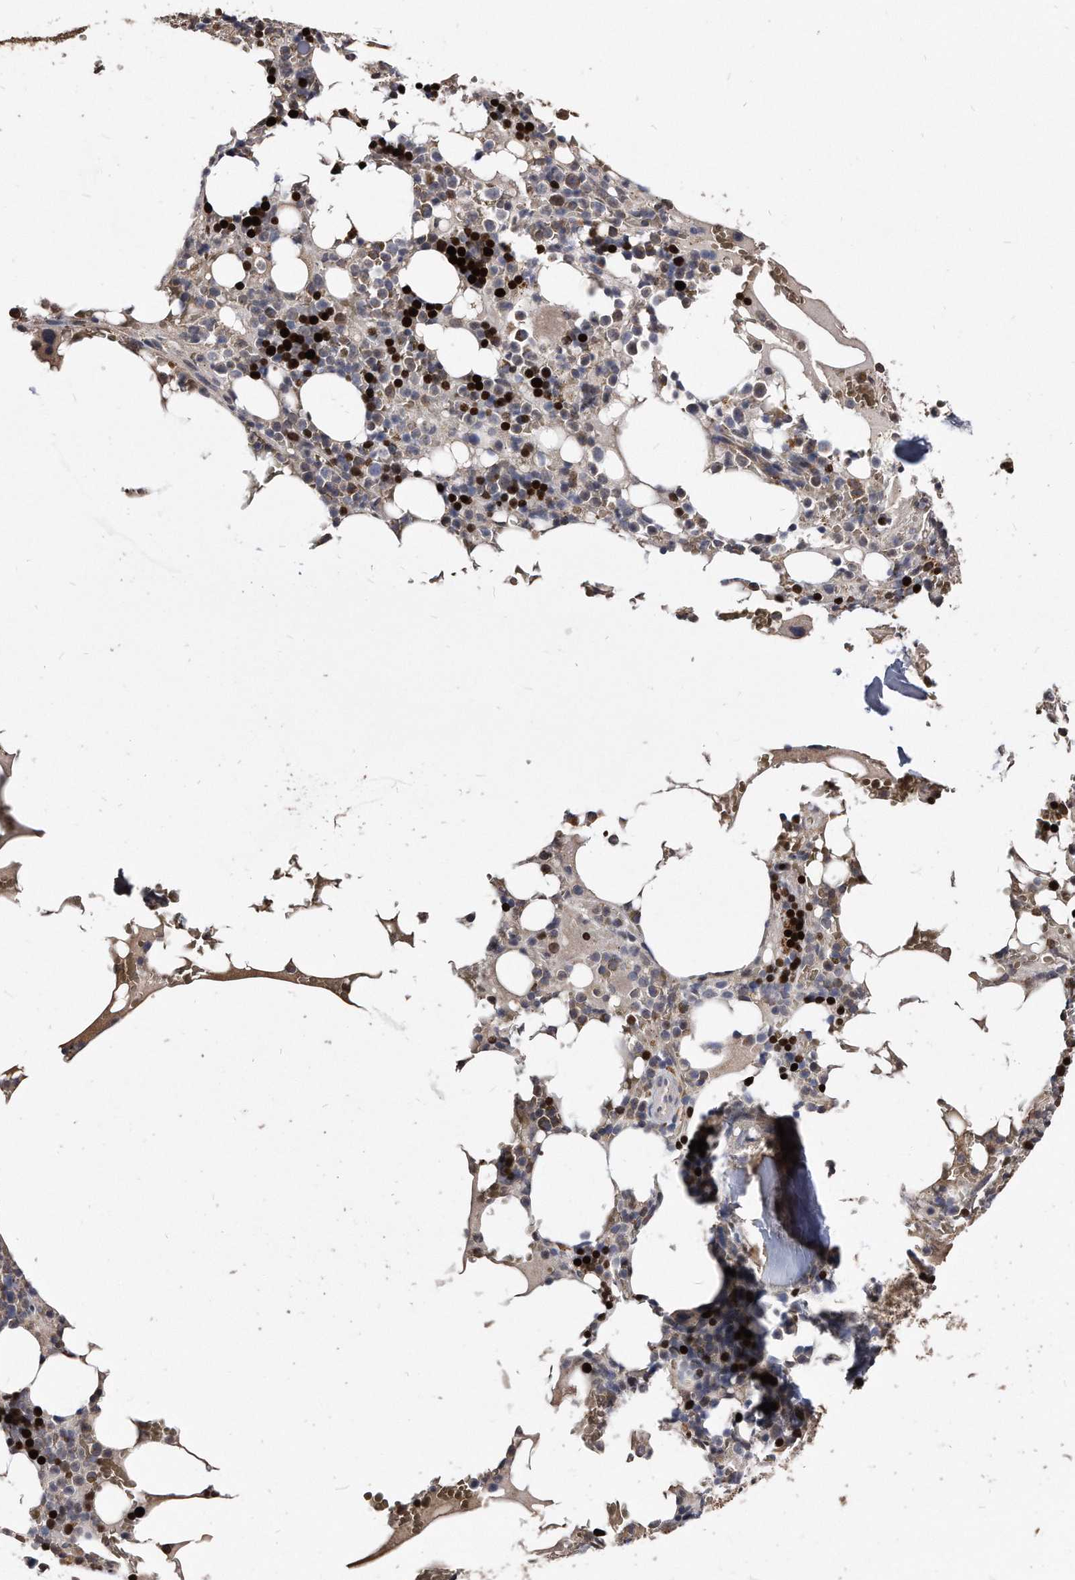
{"staining": {"intensity": "strong", "quantity": "25%-75%", "location": "cytoplasmic/membranous"}, "tissue": "bone marrow", "cell_type": "Hematopoietic cells", "image_type": "normal", "snomed": [{"axis": "morphology", "description": "Normal tissue, NOS"}, {"axis": "topography", "description": "Bone marrow"}], "caption": "Hematopoietic cells demonstrate high levels of strong cytoplasmic/membranous positivity in about 25%-75% of cells in unremarkable human bone marrow.", "gene": "IL20RA", "patient": {"sex": "male", "age": 58}}